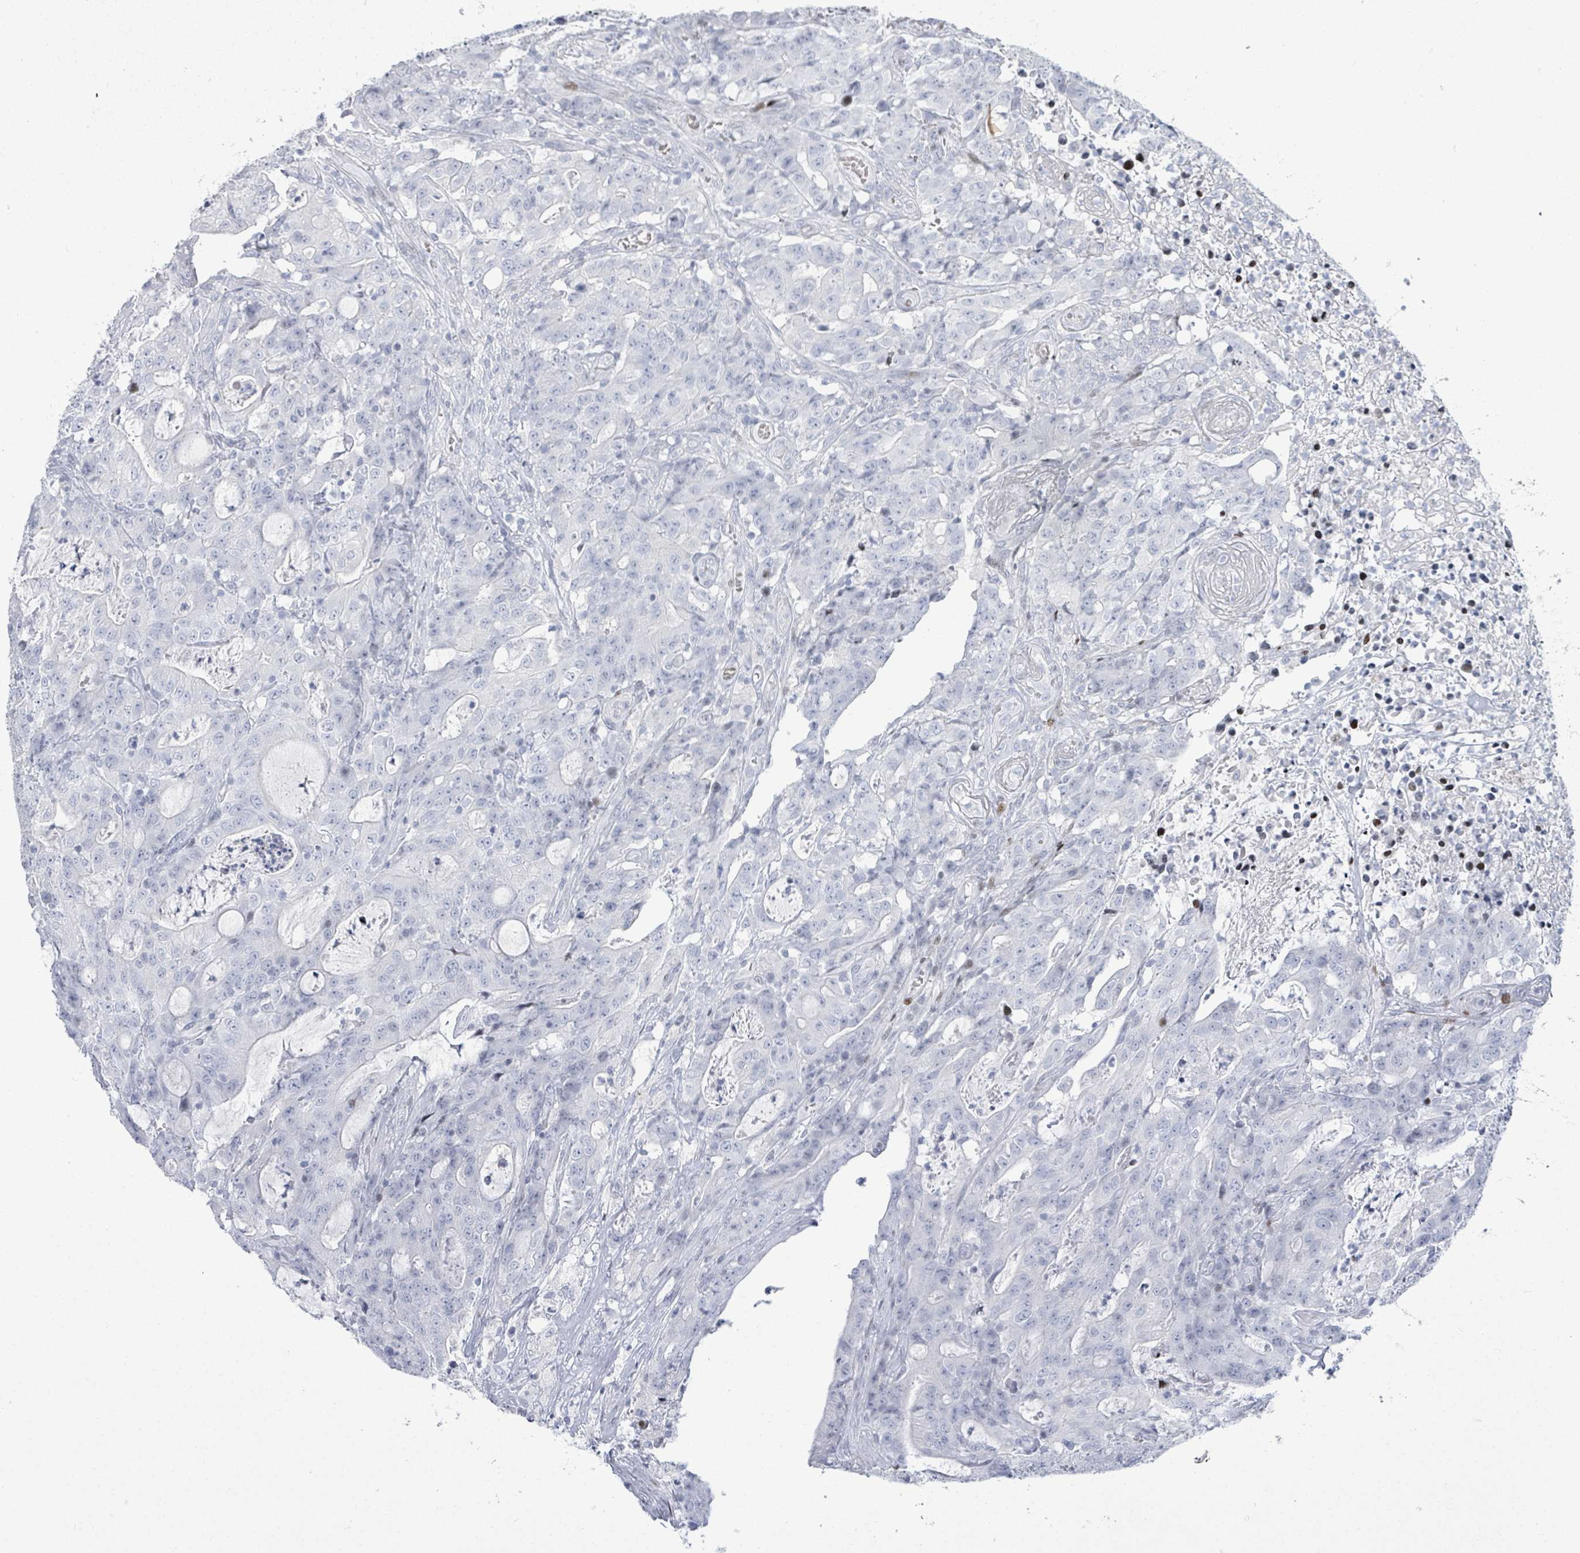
{"staining": {"intensity": "negative", "quantity": "none", "location": "none"}, "tissue": "colorectal cancer", "cell_type": "Tumor cells", "image_type": "cancer", "snomed": [{"axis": "morphology", "description": "Adenocarcinoma, NOS"}, {"axis": "topography", "description": "Colon"}], "caption": "An immunohistochemistry micrograph of colorectal cancer (adenocarcinoma) is shown. There is no staining in tumor cells of colorectal cancer (adenocarcinoma).", "gene": "MALL", "patient": {"sex": "male", "age": 83}}